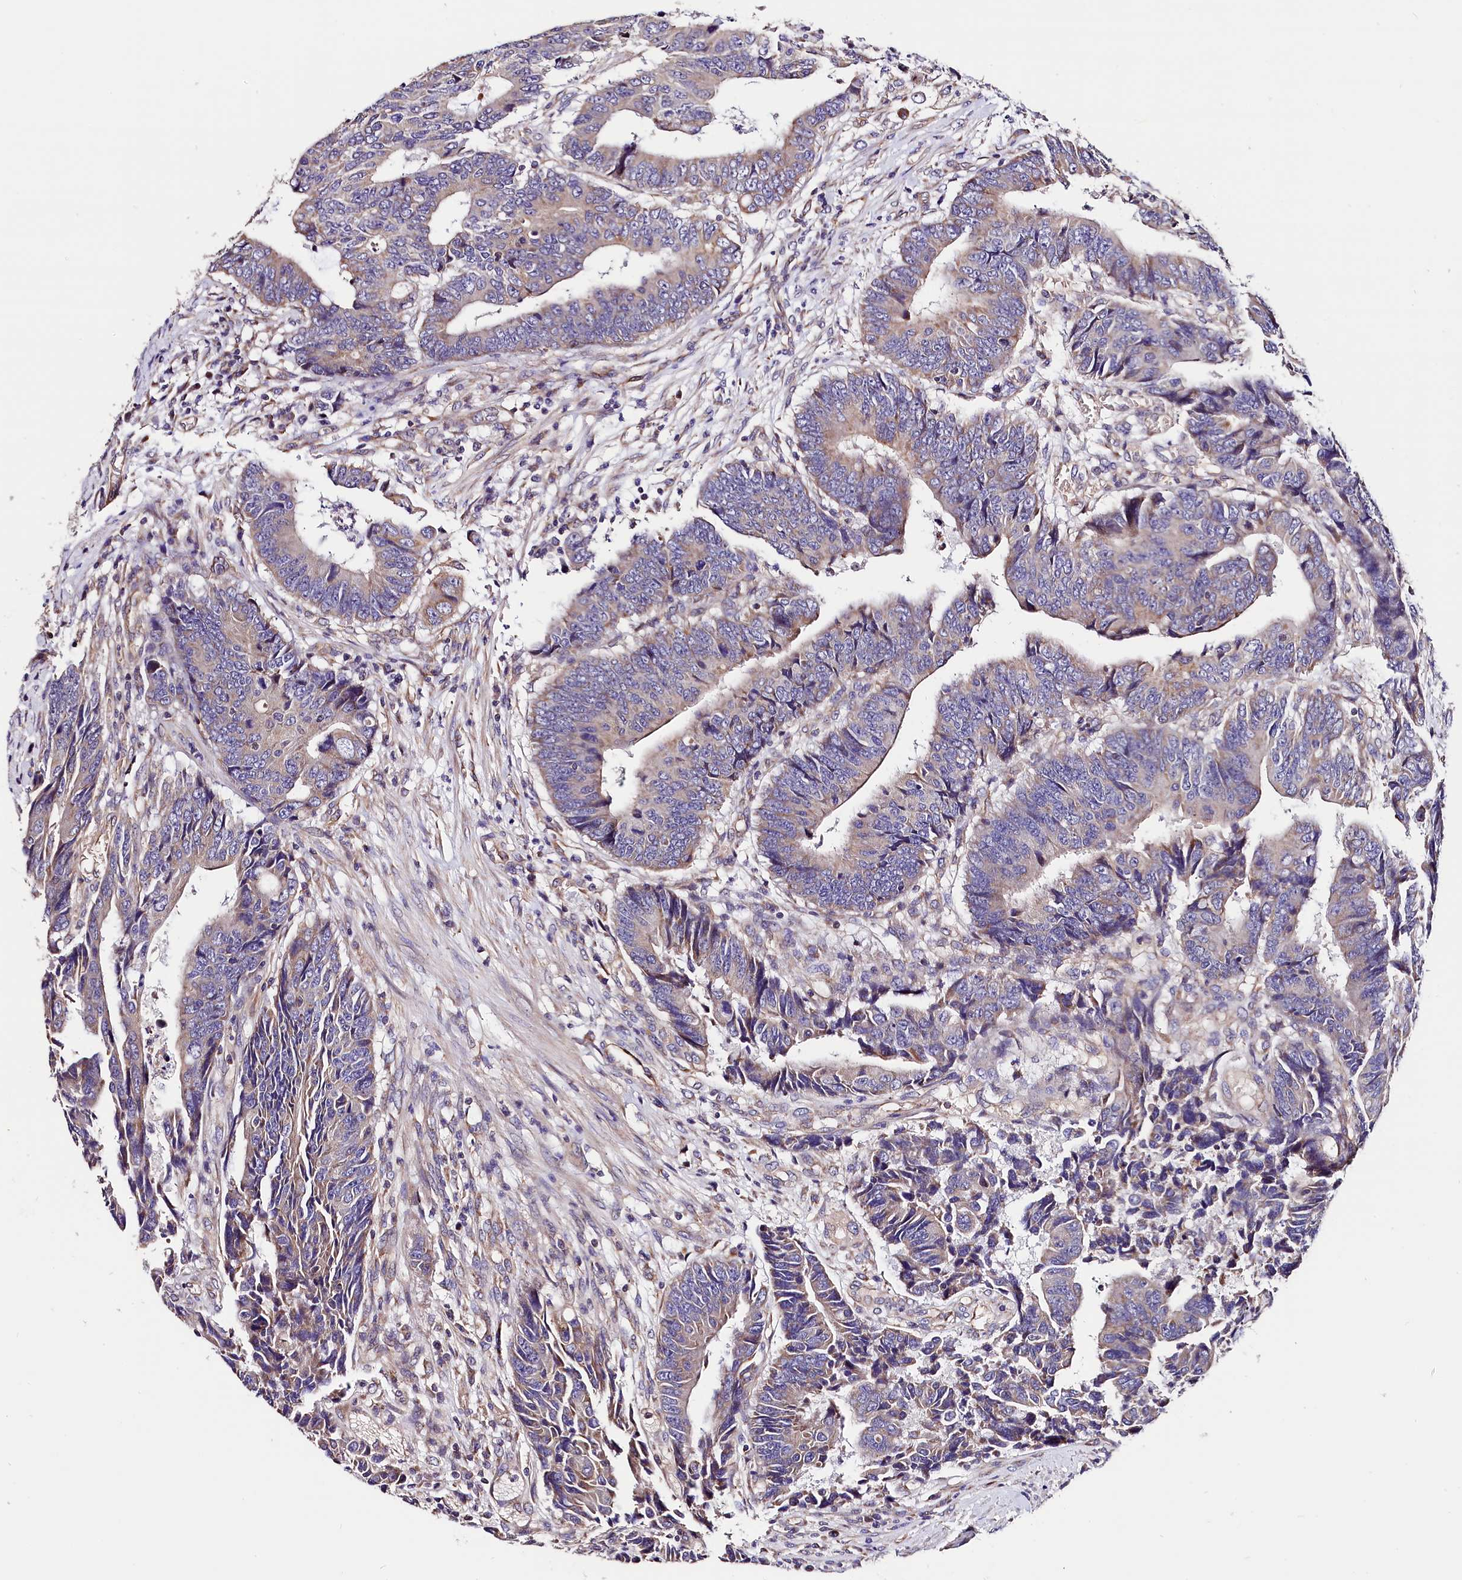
{"staining": {"intensity": "weak", "quantity": "25%-75%", "location": "cytoplasmic/membranous"}, "tissue": "colorectal cancer", "cell_type": "Tumor cells", "image_type": "cancer", "snomed": [{"axis": "morphology", "description": "Adenocarcinoma, NOS"}, {"axis": "topography", "description": "Rectum"}], "caption": "Protein expression analysis of colorectal cancer demonstrates weak cytoplasmic/membranous staining in about 25%-75% of tumor cells. (DAB IHC with brightfield microscopy, high magnification).", "gene": "ACAA2", "patient": {"sex": "male", "age": 84}}